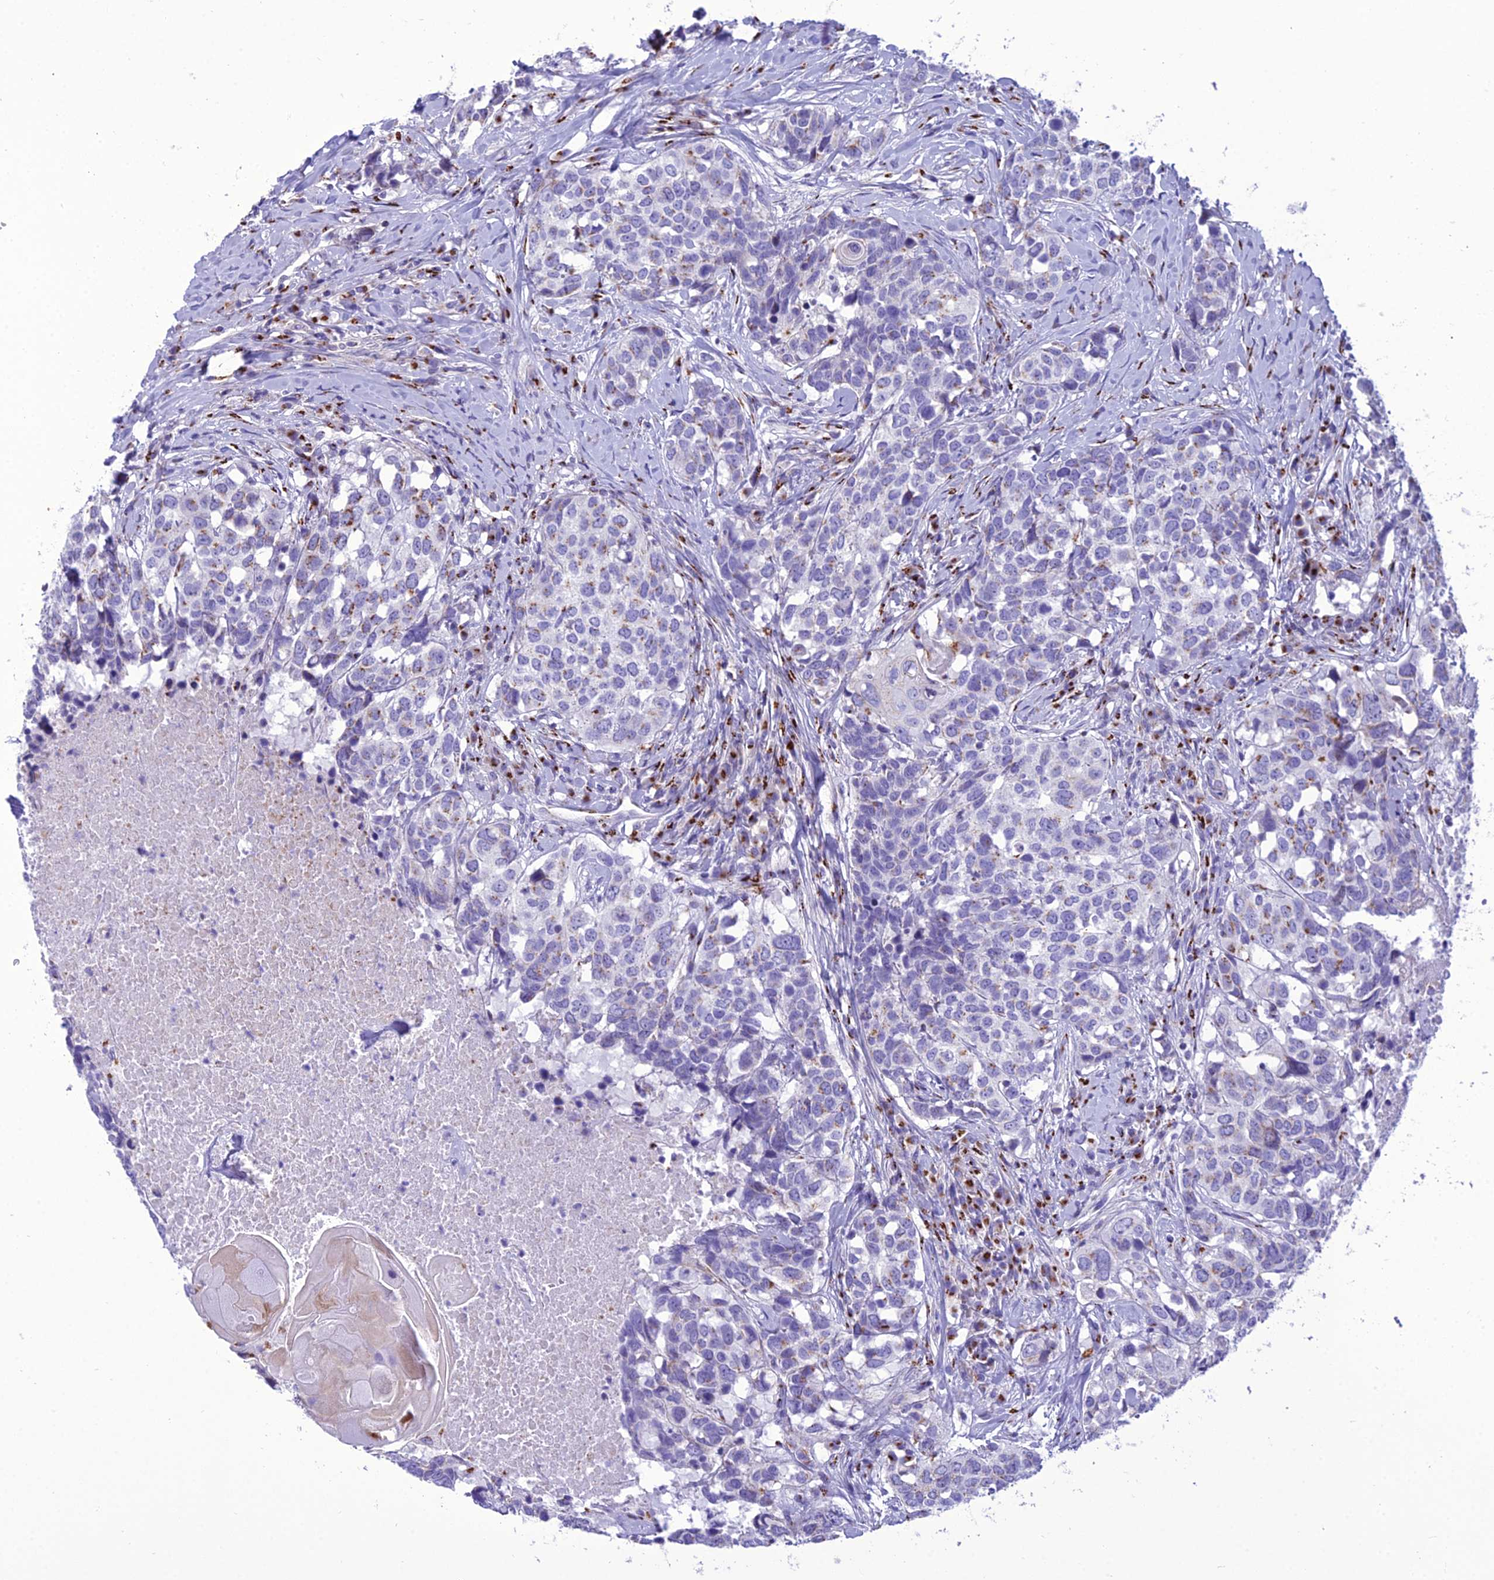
{"staining": {"intensity": "negative", "quantity": "none", "location": "none"}, "tissue": "head and neck cancer", "cell_type": "Tumor cells", "image_type": "cancer", "snomed": [{"axis": "morphology", "description": "Squamous cell carcinoma, NOS"}, {"axis": "topography", "description": "Head-Neck"}], "caption": "Tumor cells are negative for protein expression in human head and neck cancer.", "gene": "GOLM2", "patient": {"sex": "male", "age": 66}}